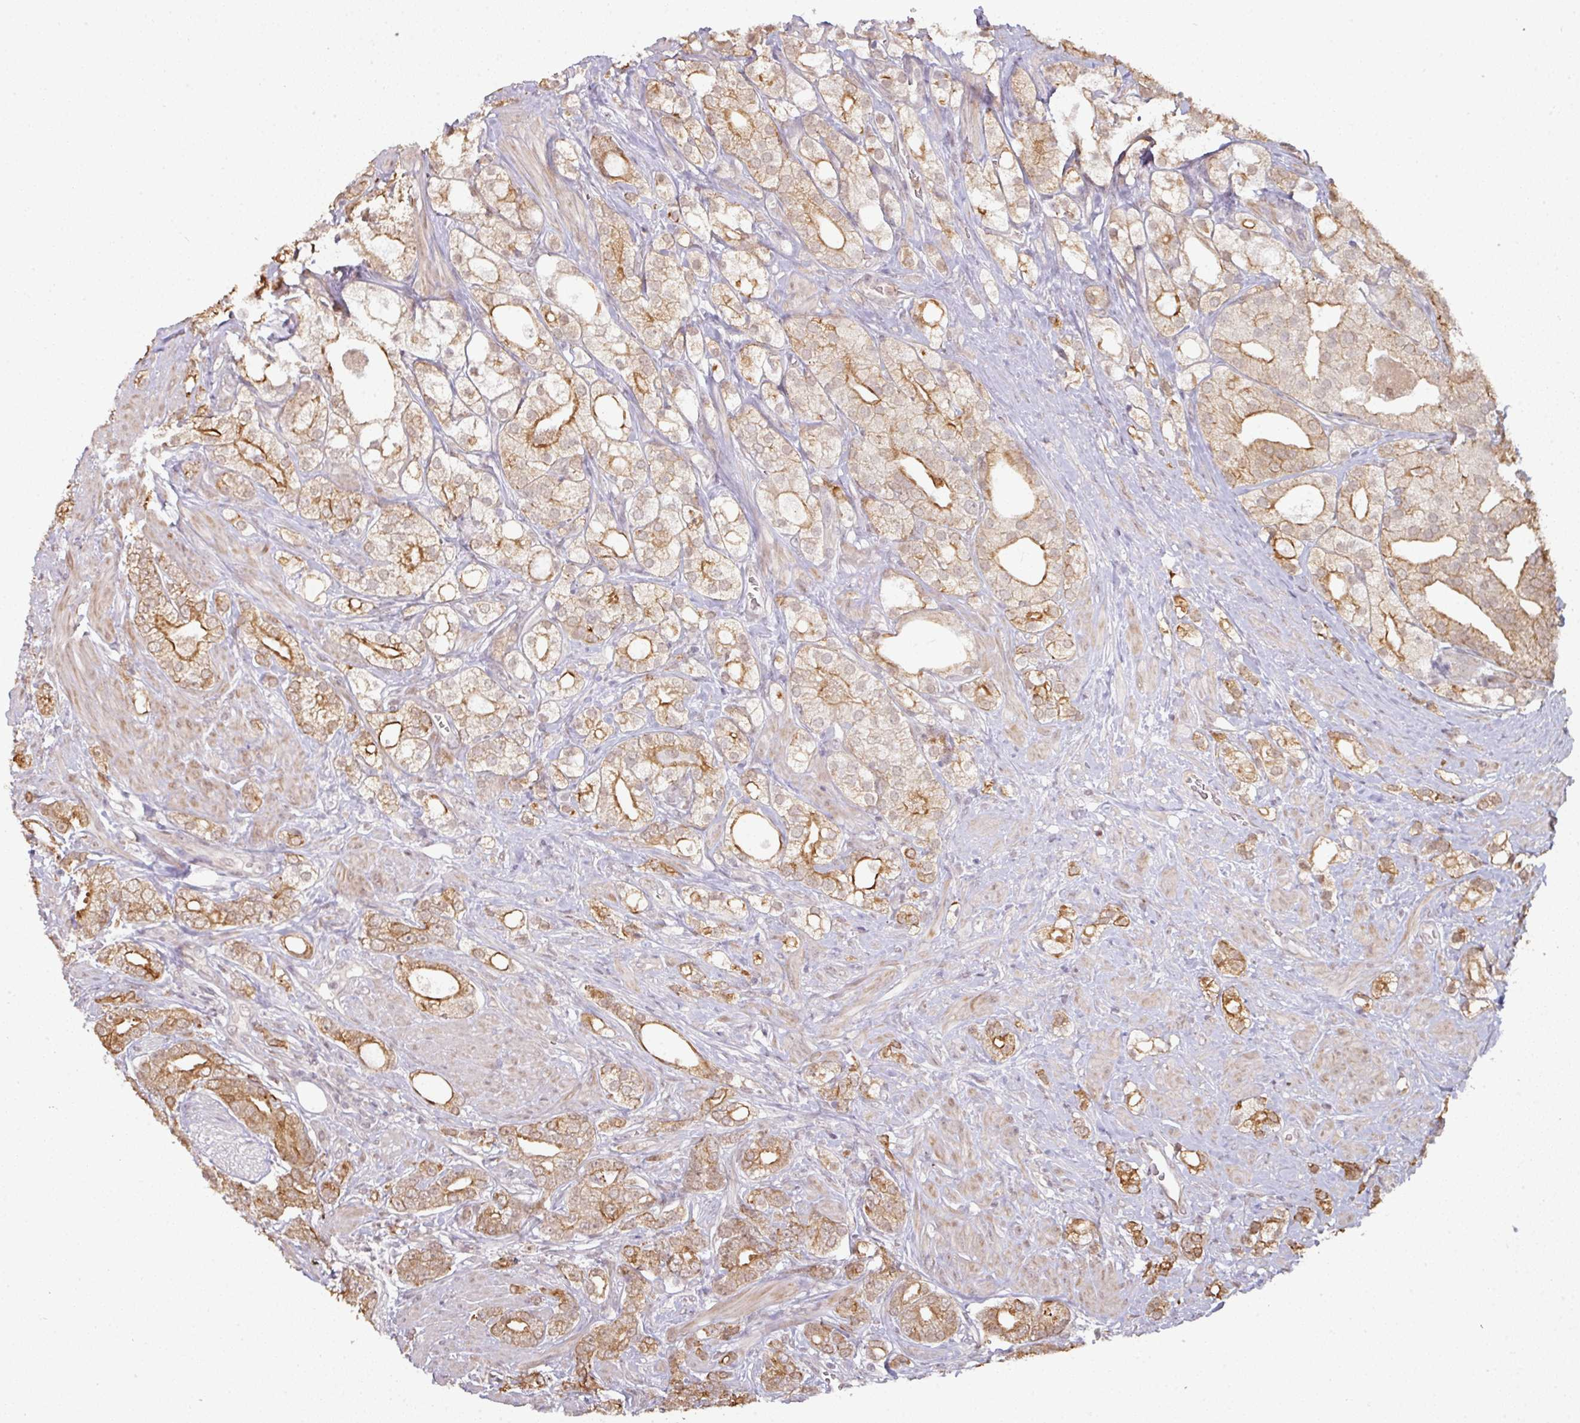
{"staining": {"intensity": "moderate", "quantity": "<25%", "location": "cytoplasmic/membranous,nuclear"}, "tissue": "prostate cancer", "cell_type": "Tumor cells", "image_type": "cancer", "snomed": [{"axis": "morphology", "description": "Adenocarcinoma, High grade"}, {"axis": "topography", "description": "Prostate"}], "caption": "This micrograph exhibits immunohistochemistry staining of human prostate cancer, with low moderate cytoplasmic/membranous and nuclear expression in about <25% of tumor cells.", "gene": "GTF2H3", "patient": {"sex": "male", "age": 50}}